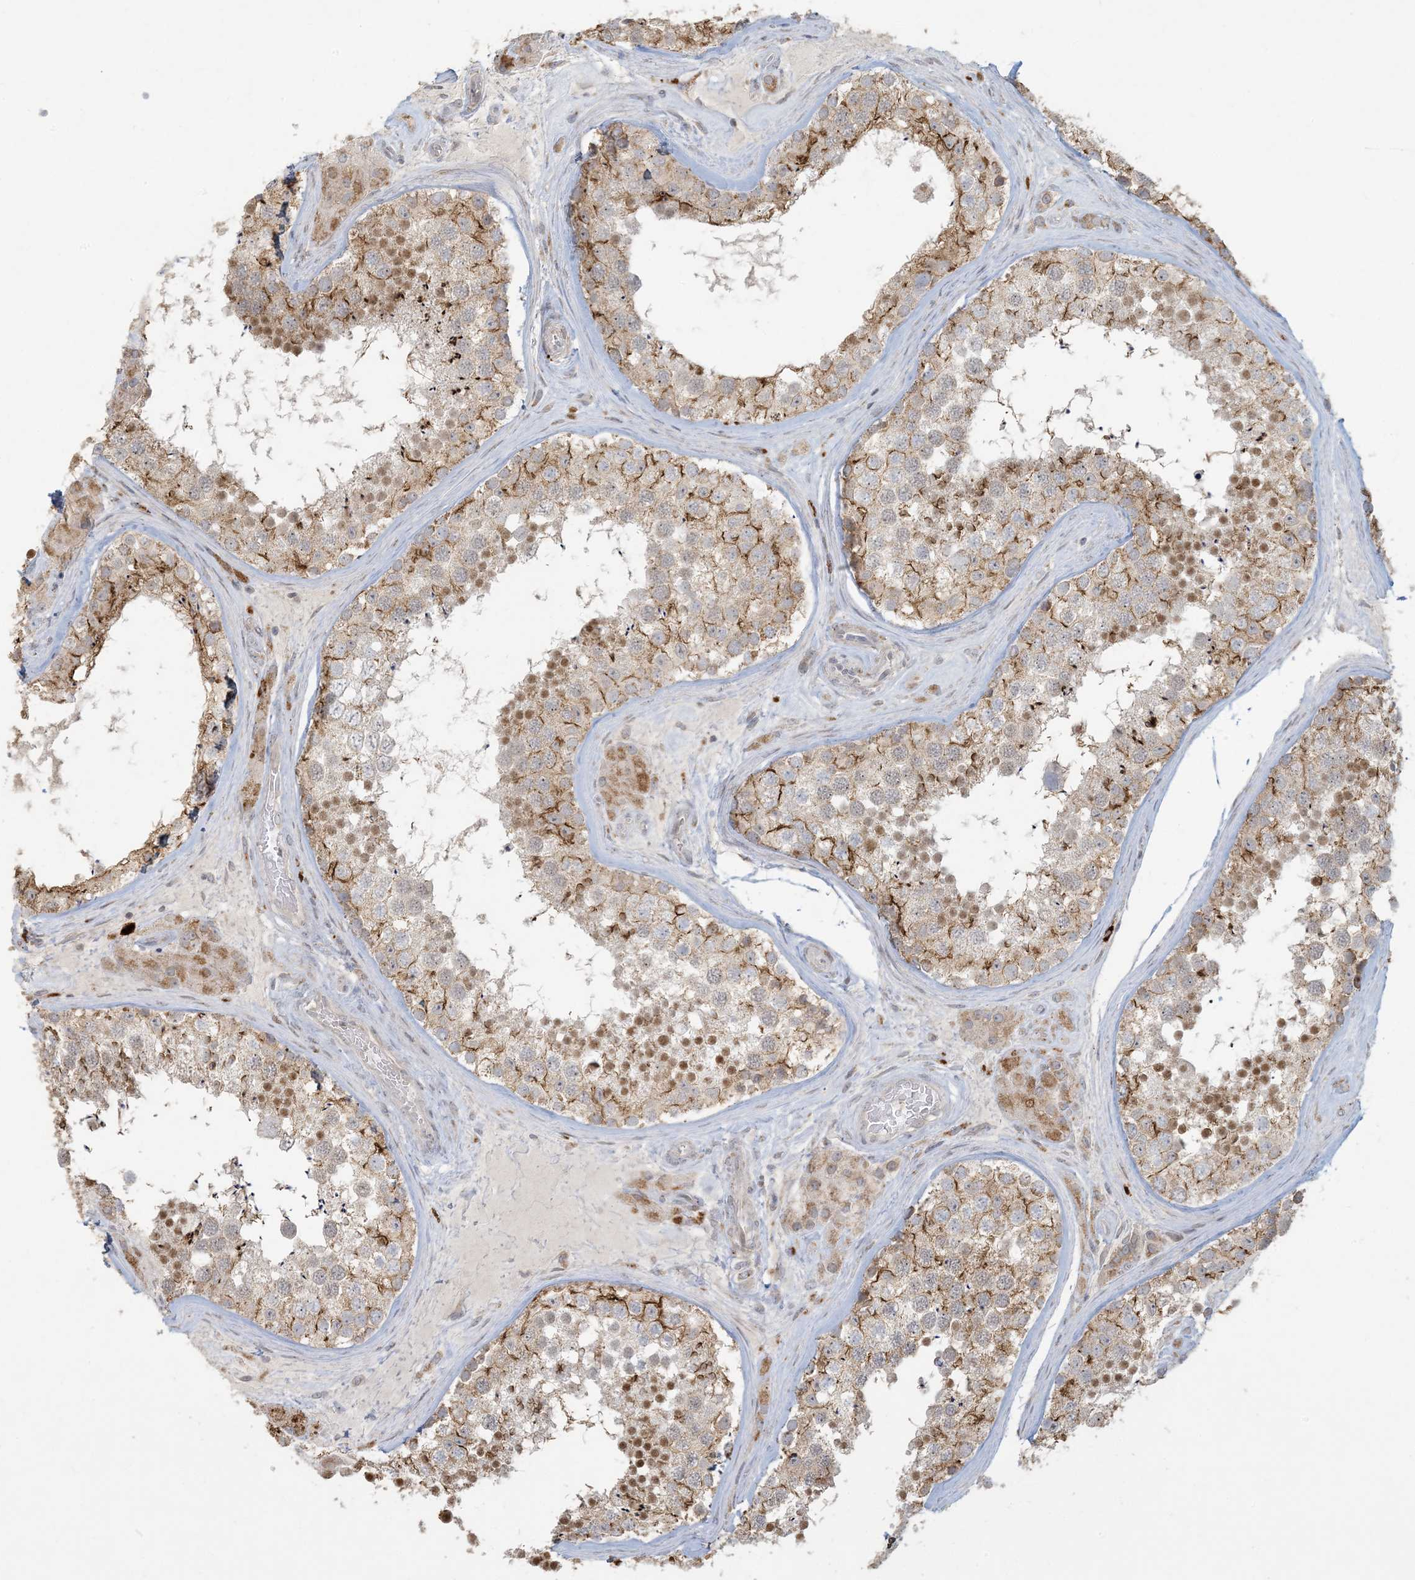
{"staining": {"intensity": "moderate", "quantity": ">75%", "location": "cytoplasmic/membranous,nuclear"}, "tissue": "testis", "cell_type": "Cells in seminiferous ducts", "image_type": "normal", "snomed": [{"axis": "morphology", "description": "Normal tissue, NOS"}, {"axis": "topography", "description": "Testis"}], "caption": "A brown stain labels moderate cytoplasmic/membranous,nuclear staining of a protein in cells in seminiferous ducts of unremarkable testis.", "gene": "MCAT", "patient": {"sex": "male", "age": 46}}